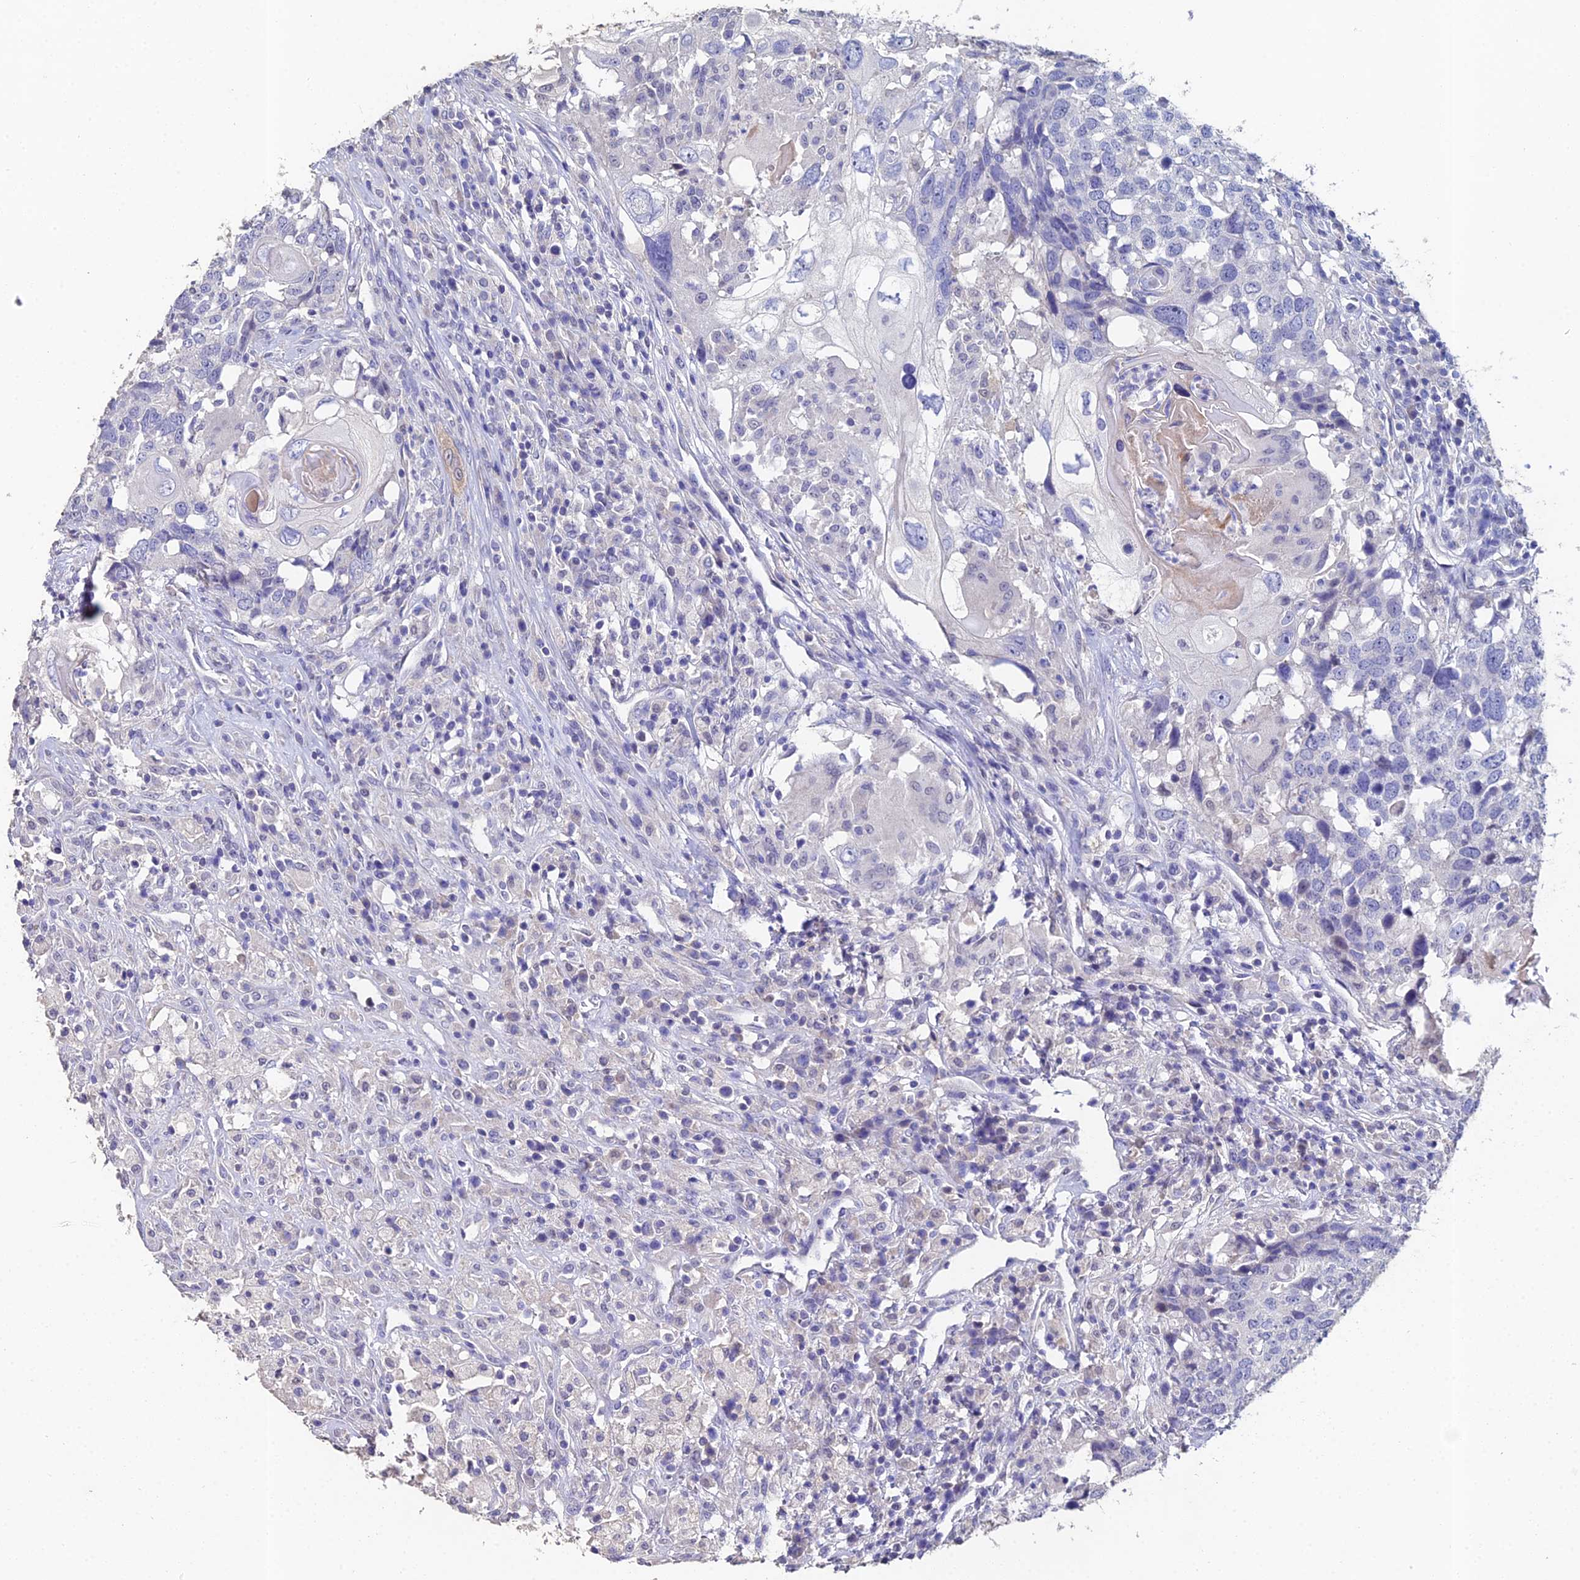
{"staining": {"intensity": "negative", "quantity": "none", "location": "none"}, "tissue": "head and neck cancer", "cell_type": "Tumor cells", "image_type": "cancer", "snomed": [{"axis": "morphology", "description": "Squamous cell carcinoma, NOS"}, {"axis": "topography", "description": "Head-Neck"}], "caption": "Protein analysis of head and neck cancer (squamous cell carcinoma) shows no significant positivity in tumor cells. (DAB (3,3'-diaminobenzidine) immunohistochemistry visualized using brightfield microscopy, high magnification).", "gene": "ESRRG", "patient": {"sex": "male", "age": 66}}